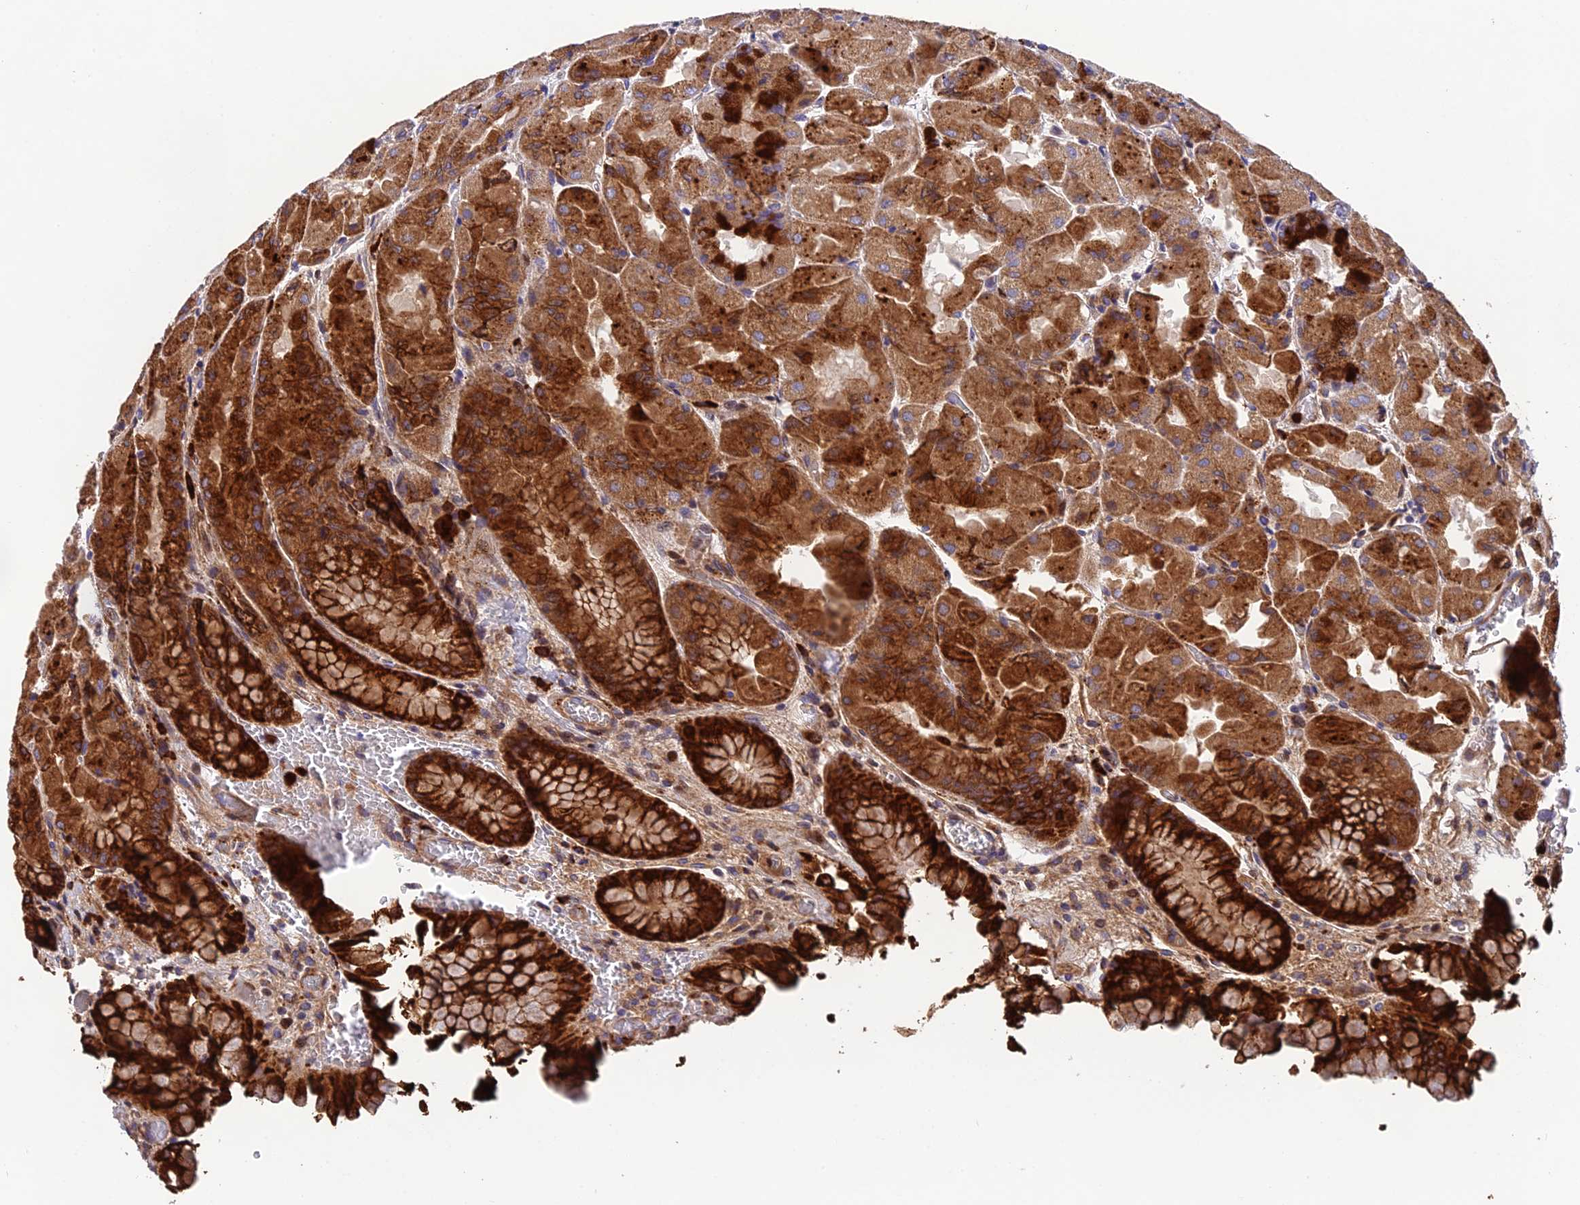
{"staining": {"intensity": "strong", "quantity": ">75%", "location": "cytoplasmic/membranous"}, "tissue": "stomach", "cell_type": "Glandular cells", "image_type": "normal", "snomed": [{"axis": "morphology", "description": "Normal tissue, NOS"}, {"axis": "topography", "description": "Stomach"}], "caption": "IHC micrograph of normal stomach: human stomach stained using immunohistochemistry (IHC) displays high levels of strong protein expression localized specifically in the cytoplasmic/membranous of glandular cells, appearing as a cytoplasmic/membranous brown color.", "gene": "CPSF4L", "patient": {"sex": "female", "age": 61}}